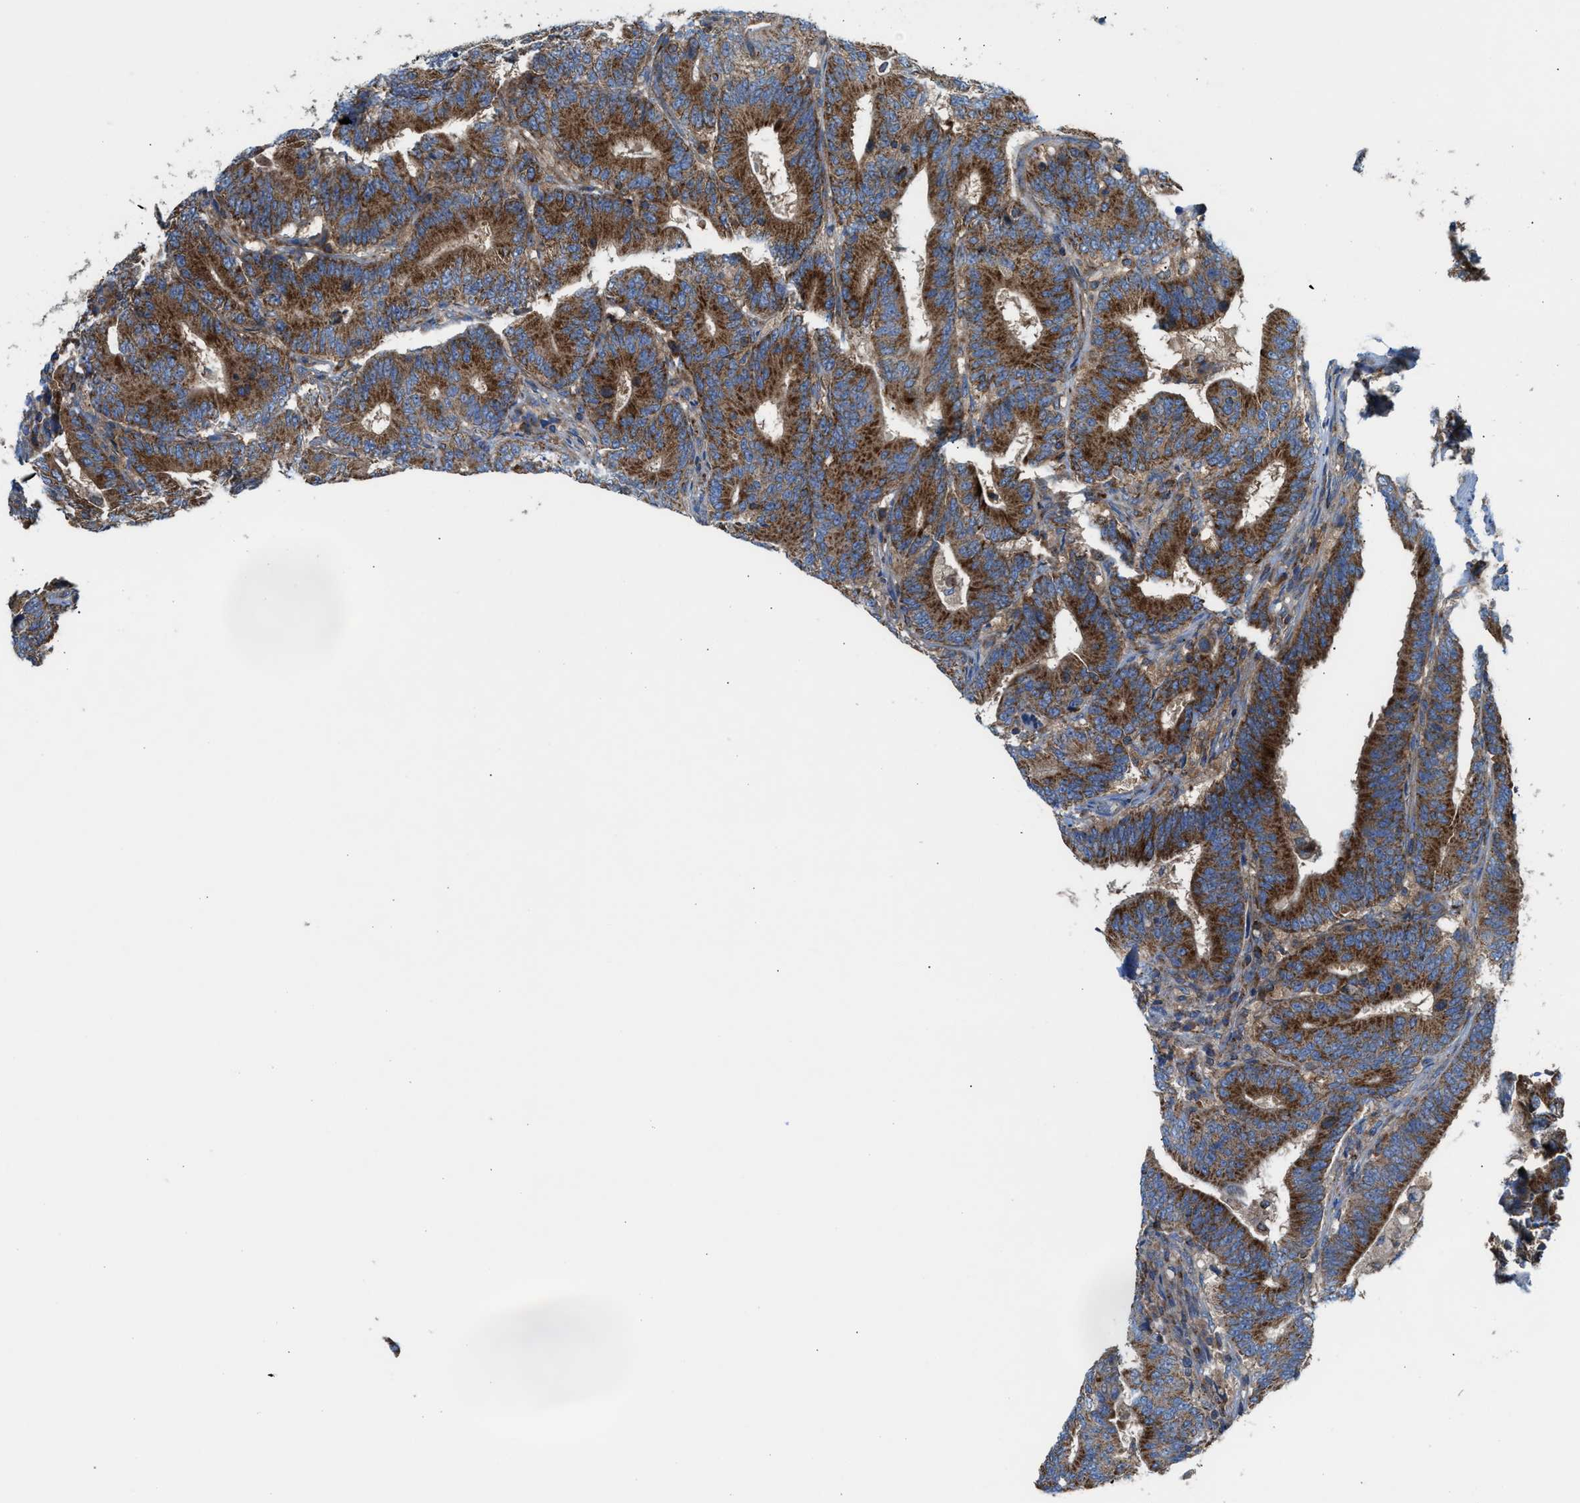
{"staining": {"intensity": "strong", "quantity": ">75%", "location": "cytoplasmic/membranous"}, "tissue": "colorectal cancer", "cell_type": "Tumor cells", "image_type": "cancer", "snomed": [{"axis": "morphology", "description": "Adenocarcinoma, NOS"}, {"axis": "topography", "description": "Colon"}], "caption": "Immunohistochemical staining of human adenocarcinoma (colorectal) exhibits high levels of strong cytoplasmic/membranous protein expression in approximately >75% of tumor cells.", "gene": "TBC1D15", "patient": {"sex": "female", "age": 66}}